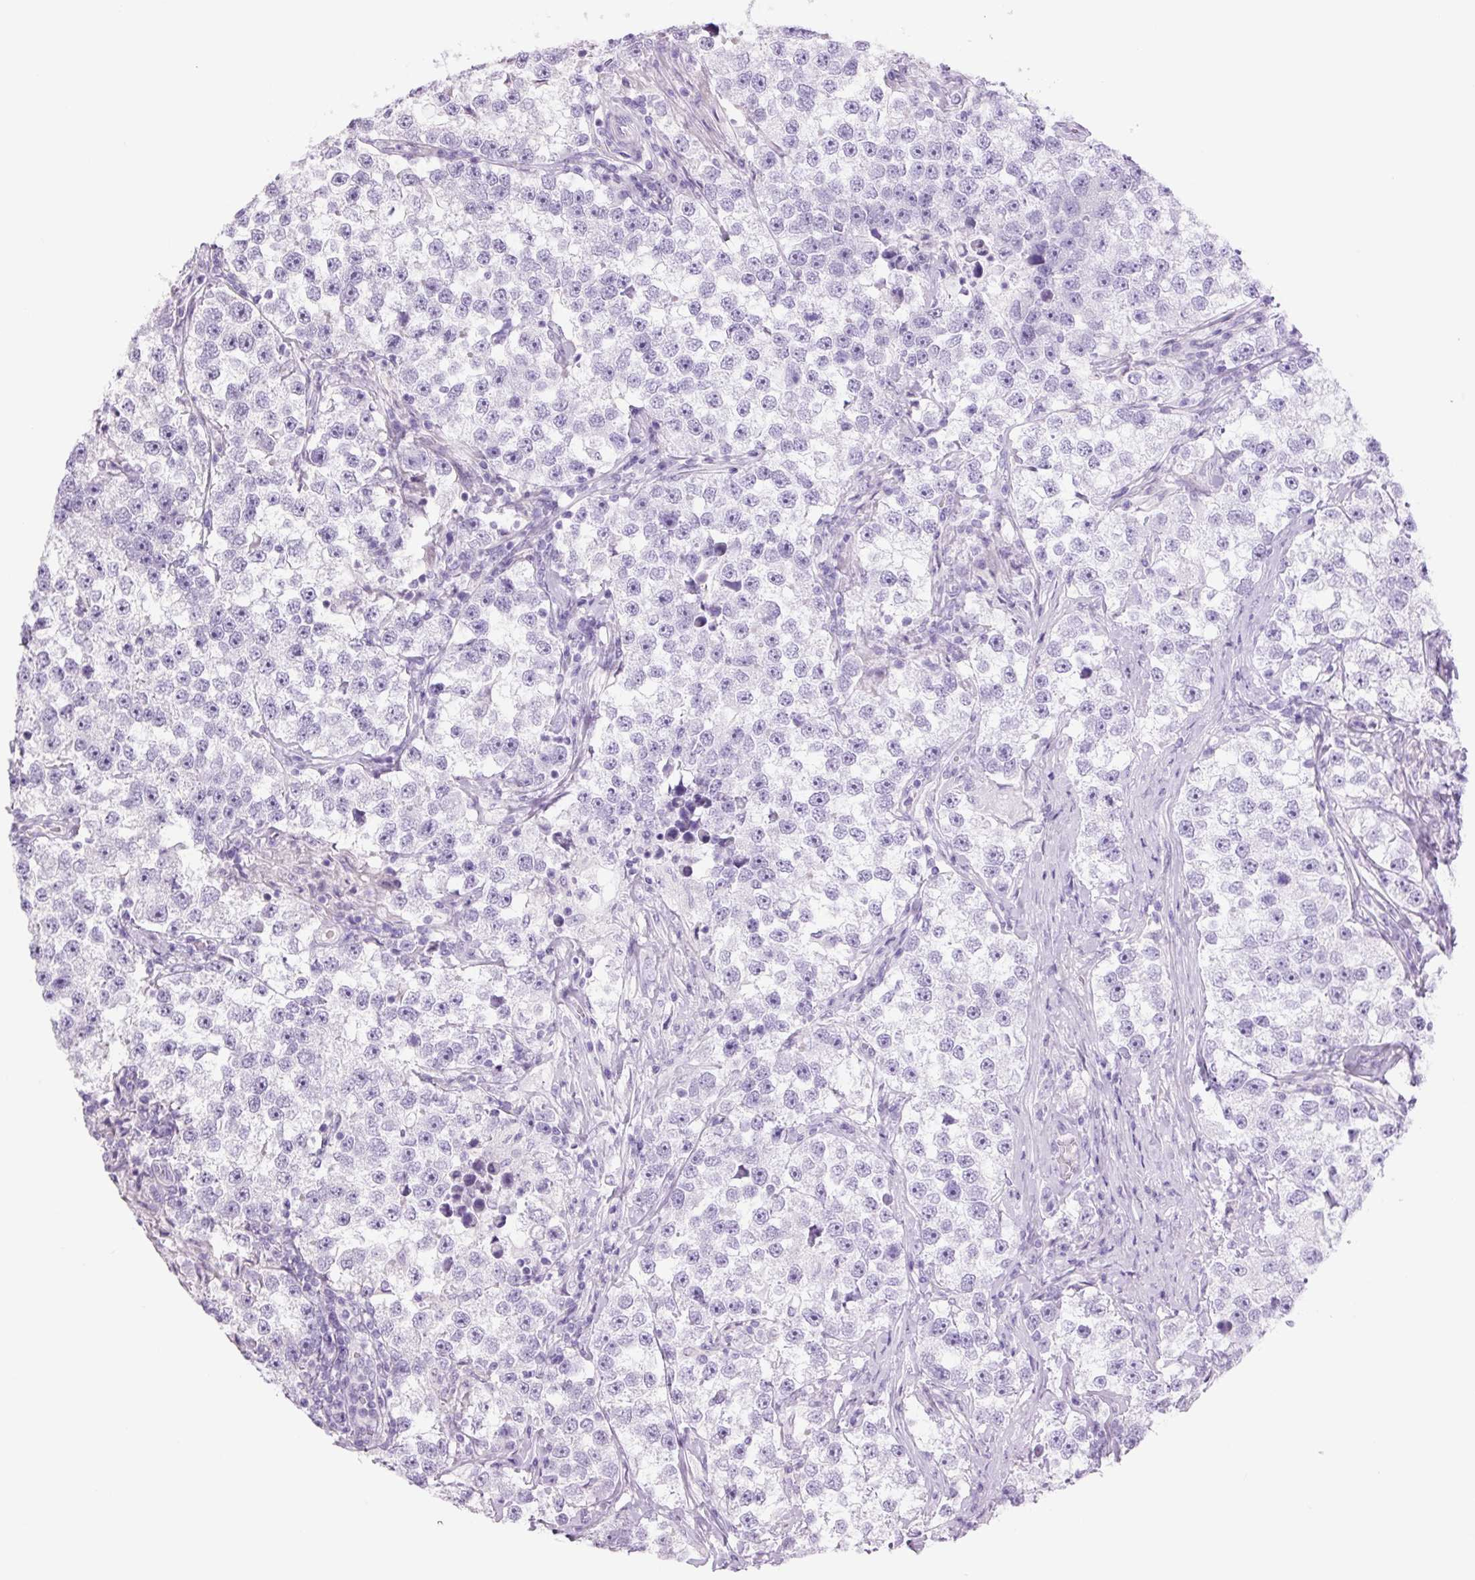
{"staining": {"intensity": "negative", "quantity": "none", "location": "none"}, "tissue": "testis cancer", "cell_type": "Tumor cells", "image_type": "cancer", "snomed": [{"axis": "morphology", "description": "Seminoma, NOS"}, {"axis": "topography", "description": "Testis"}], "caption": "This is an immunohistochemistry histopathology image of human seminoma (testis). There is no staining in tumor cells.", "gene": "PLA2G4A", "patient": {"sex": "male", "age": 46}}